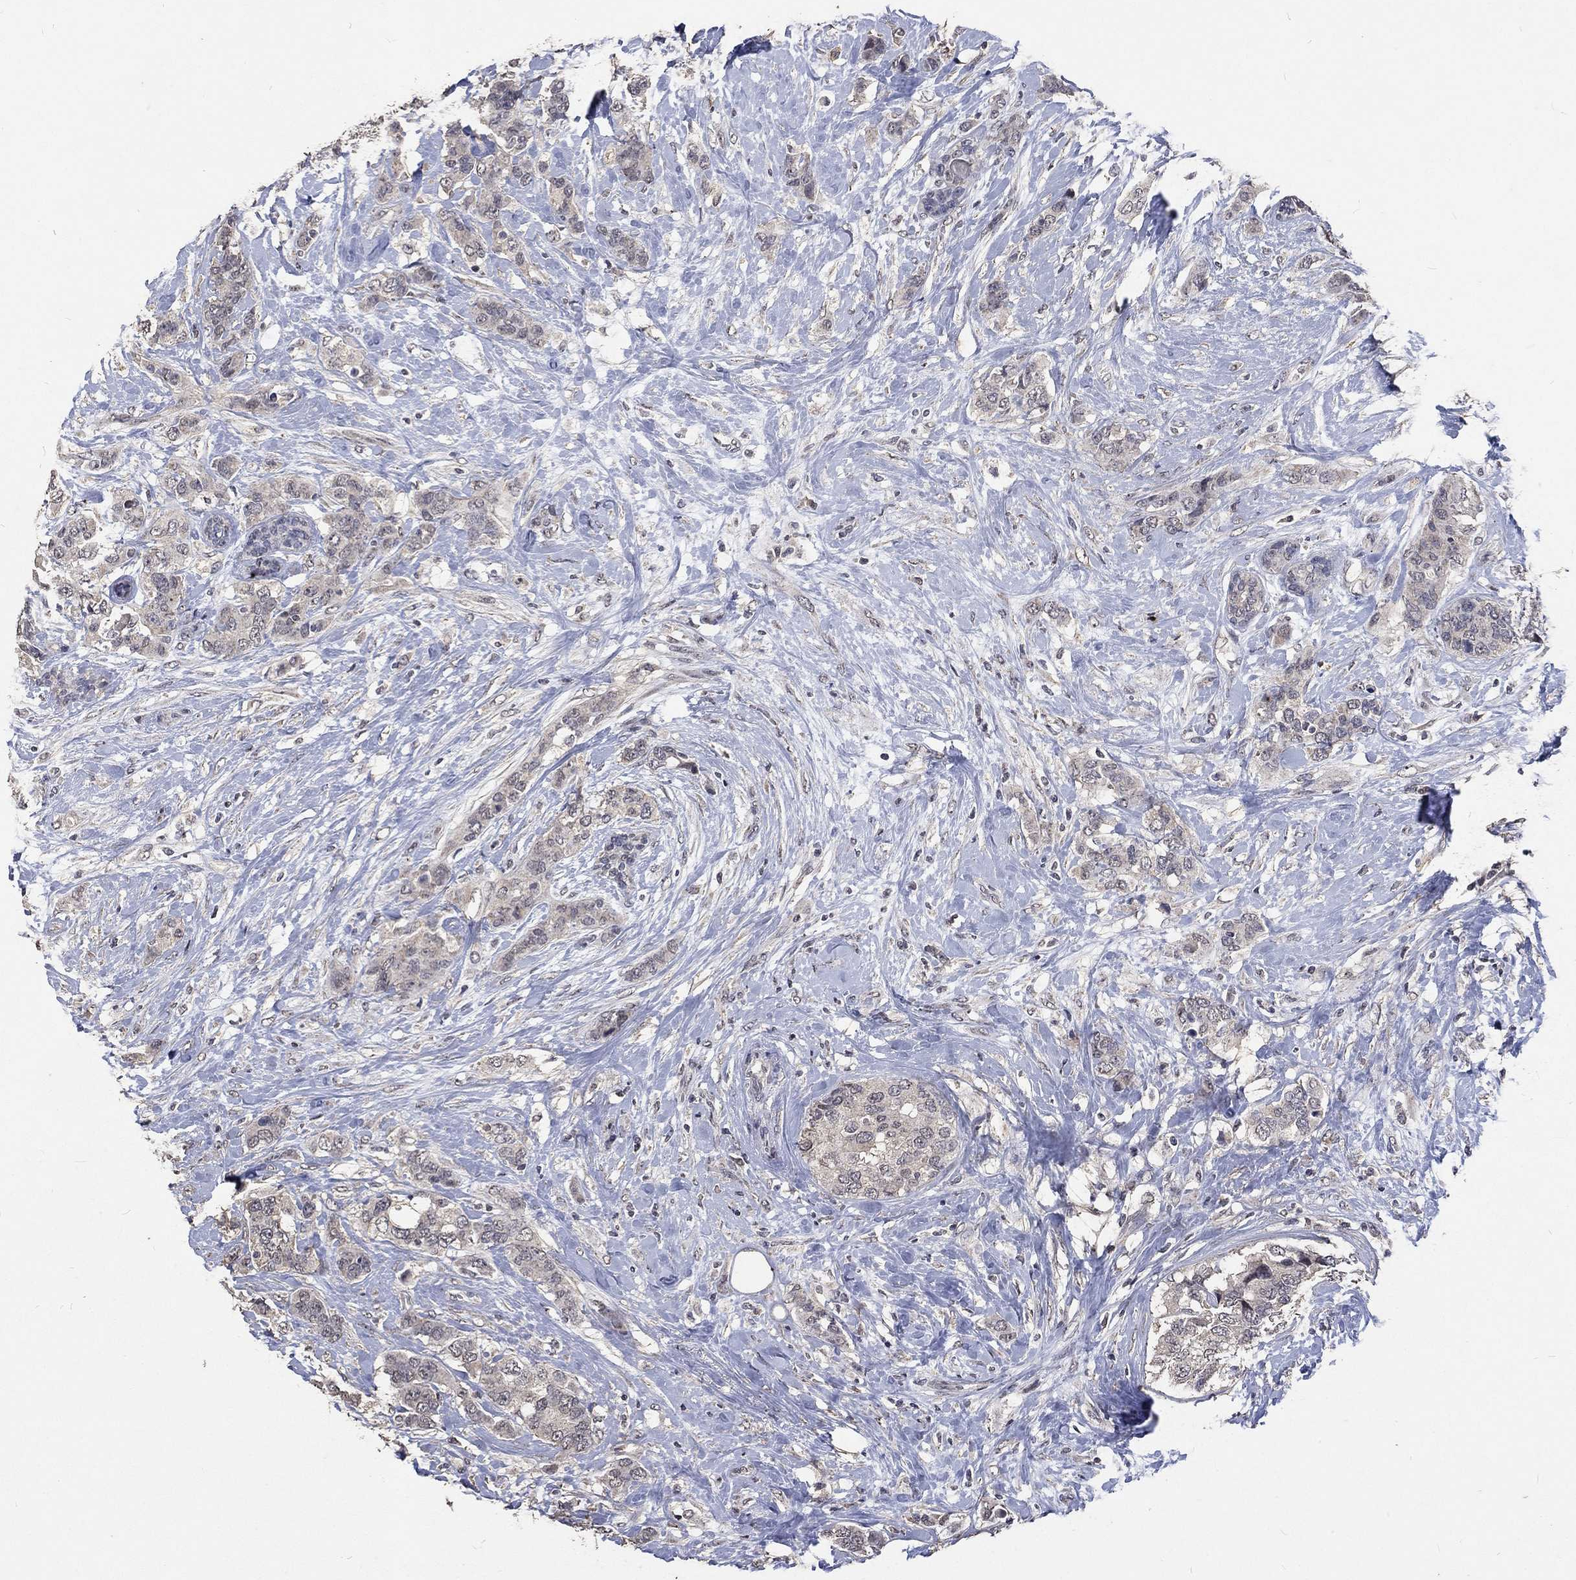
{"staining": {"intensity": "negative", "quantity": "none", "location": "none"}, "tissue": "breast cancer", "cell_type": "Tumor cells", "image_type": "cancer", "snomed": [{"axis": "morphology", "description": "Lobular carcinoma"}, {"axis": "topography", "description": "Breast"}], "caption": "Photomicrograph shows no protein expression in tumor cells of breast cancer (lobular carcinoma) tissue. (Immunohistochemistry (ihc), brightfield microscopy, high magnification).", "gene": "SPATA33", "patient": {"sex": "female", "age": 59}}